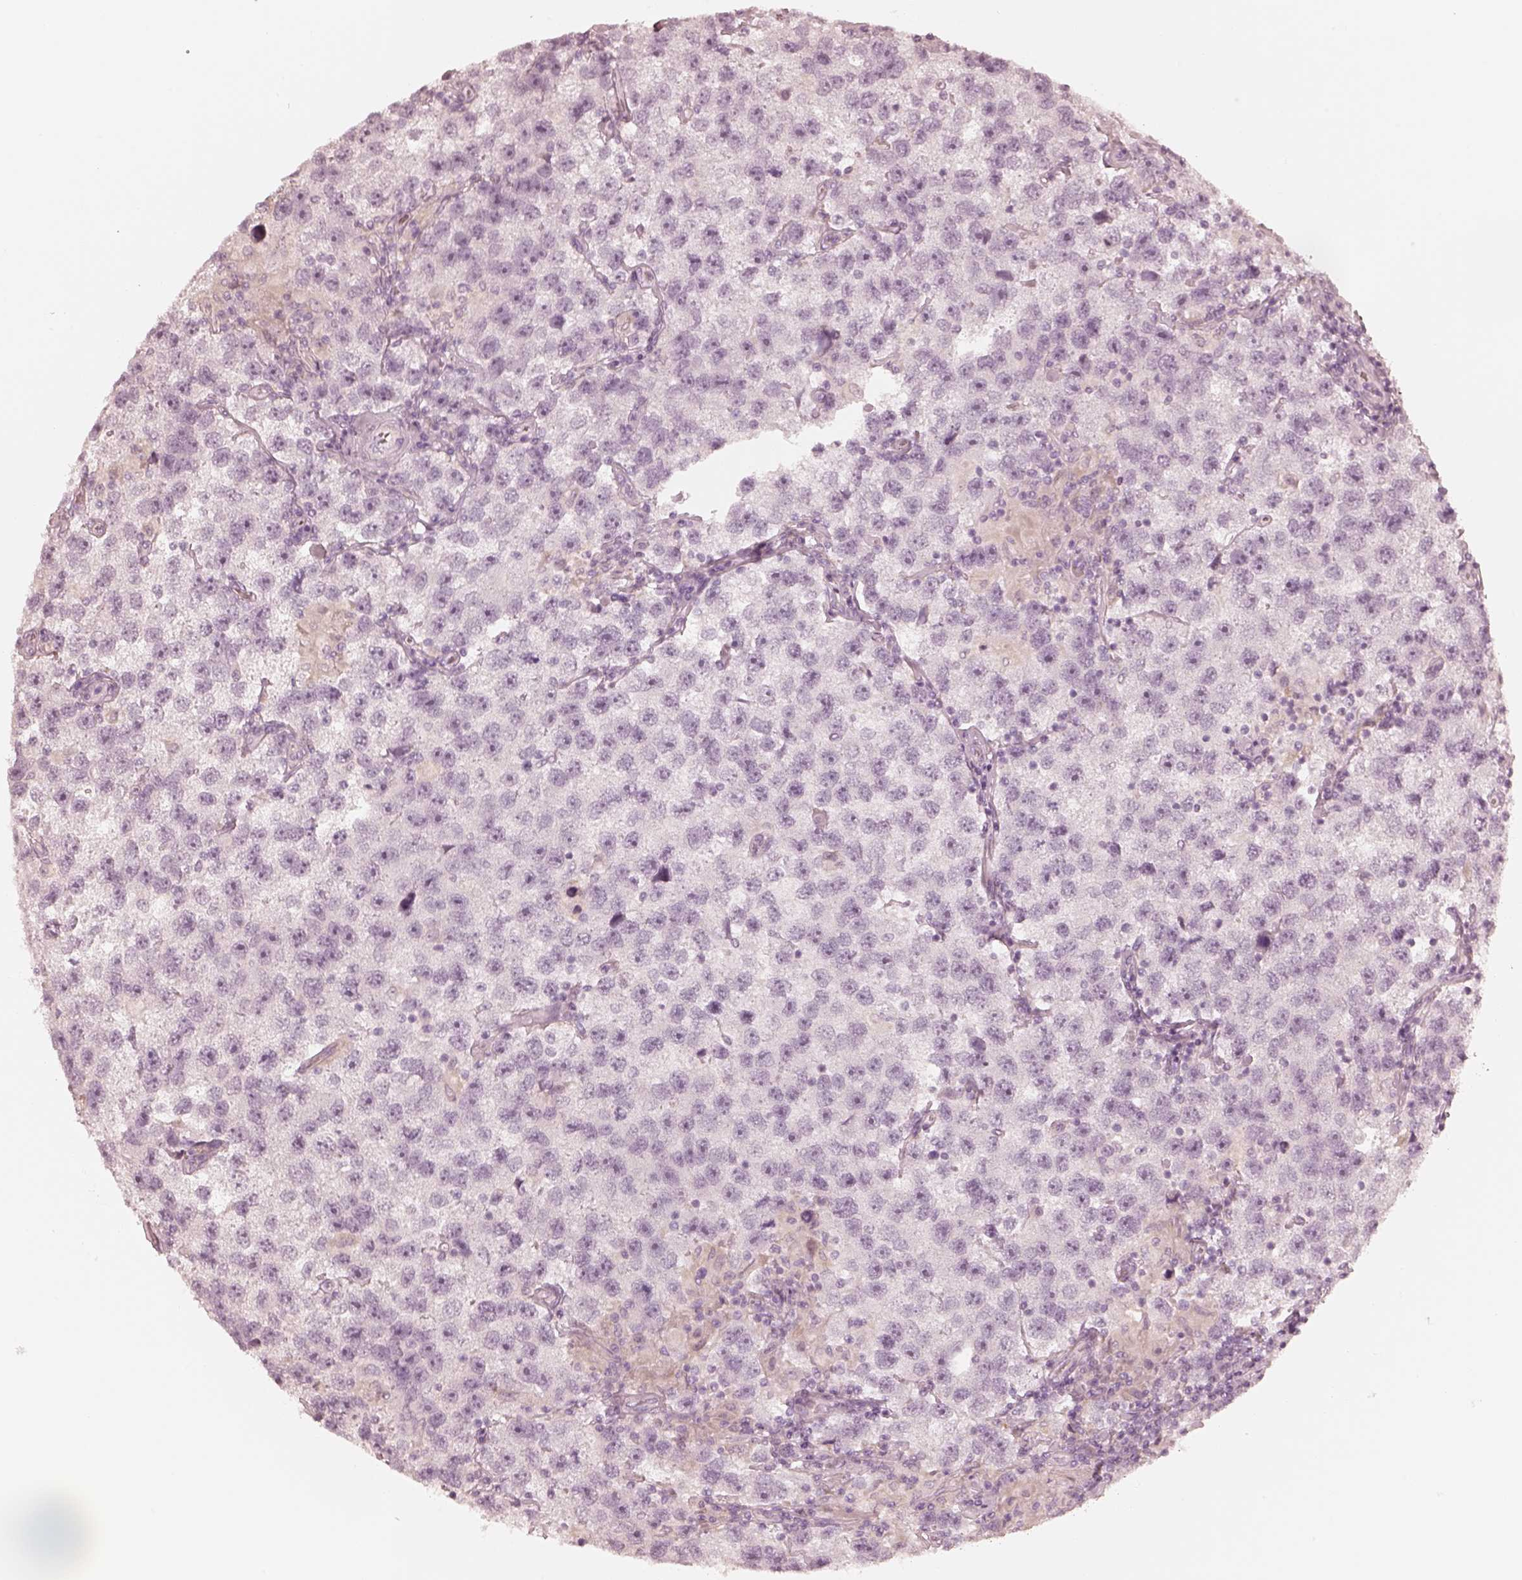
{"staining": {"intensity": "negative", "quantity": "none", "location": "none"}, "tissue": "testis cancer", "cell_type": "Tumor cells", "image_type": "cancer", "snomed": [{"axis": "morphology", "description": "Seminoma, NOS"}, {"axis": "topography", "description": "Testis"}], "caption": "This is a image of IHC staining of testis cancer (seminoma), which shows no positivity in tumor cells. (Immunohistochemistry (ihc), brightfield microscopy, high magnification).", "gene": "CALR3", "patient": {"sex": "male", "age": 26}}